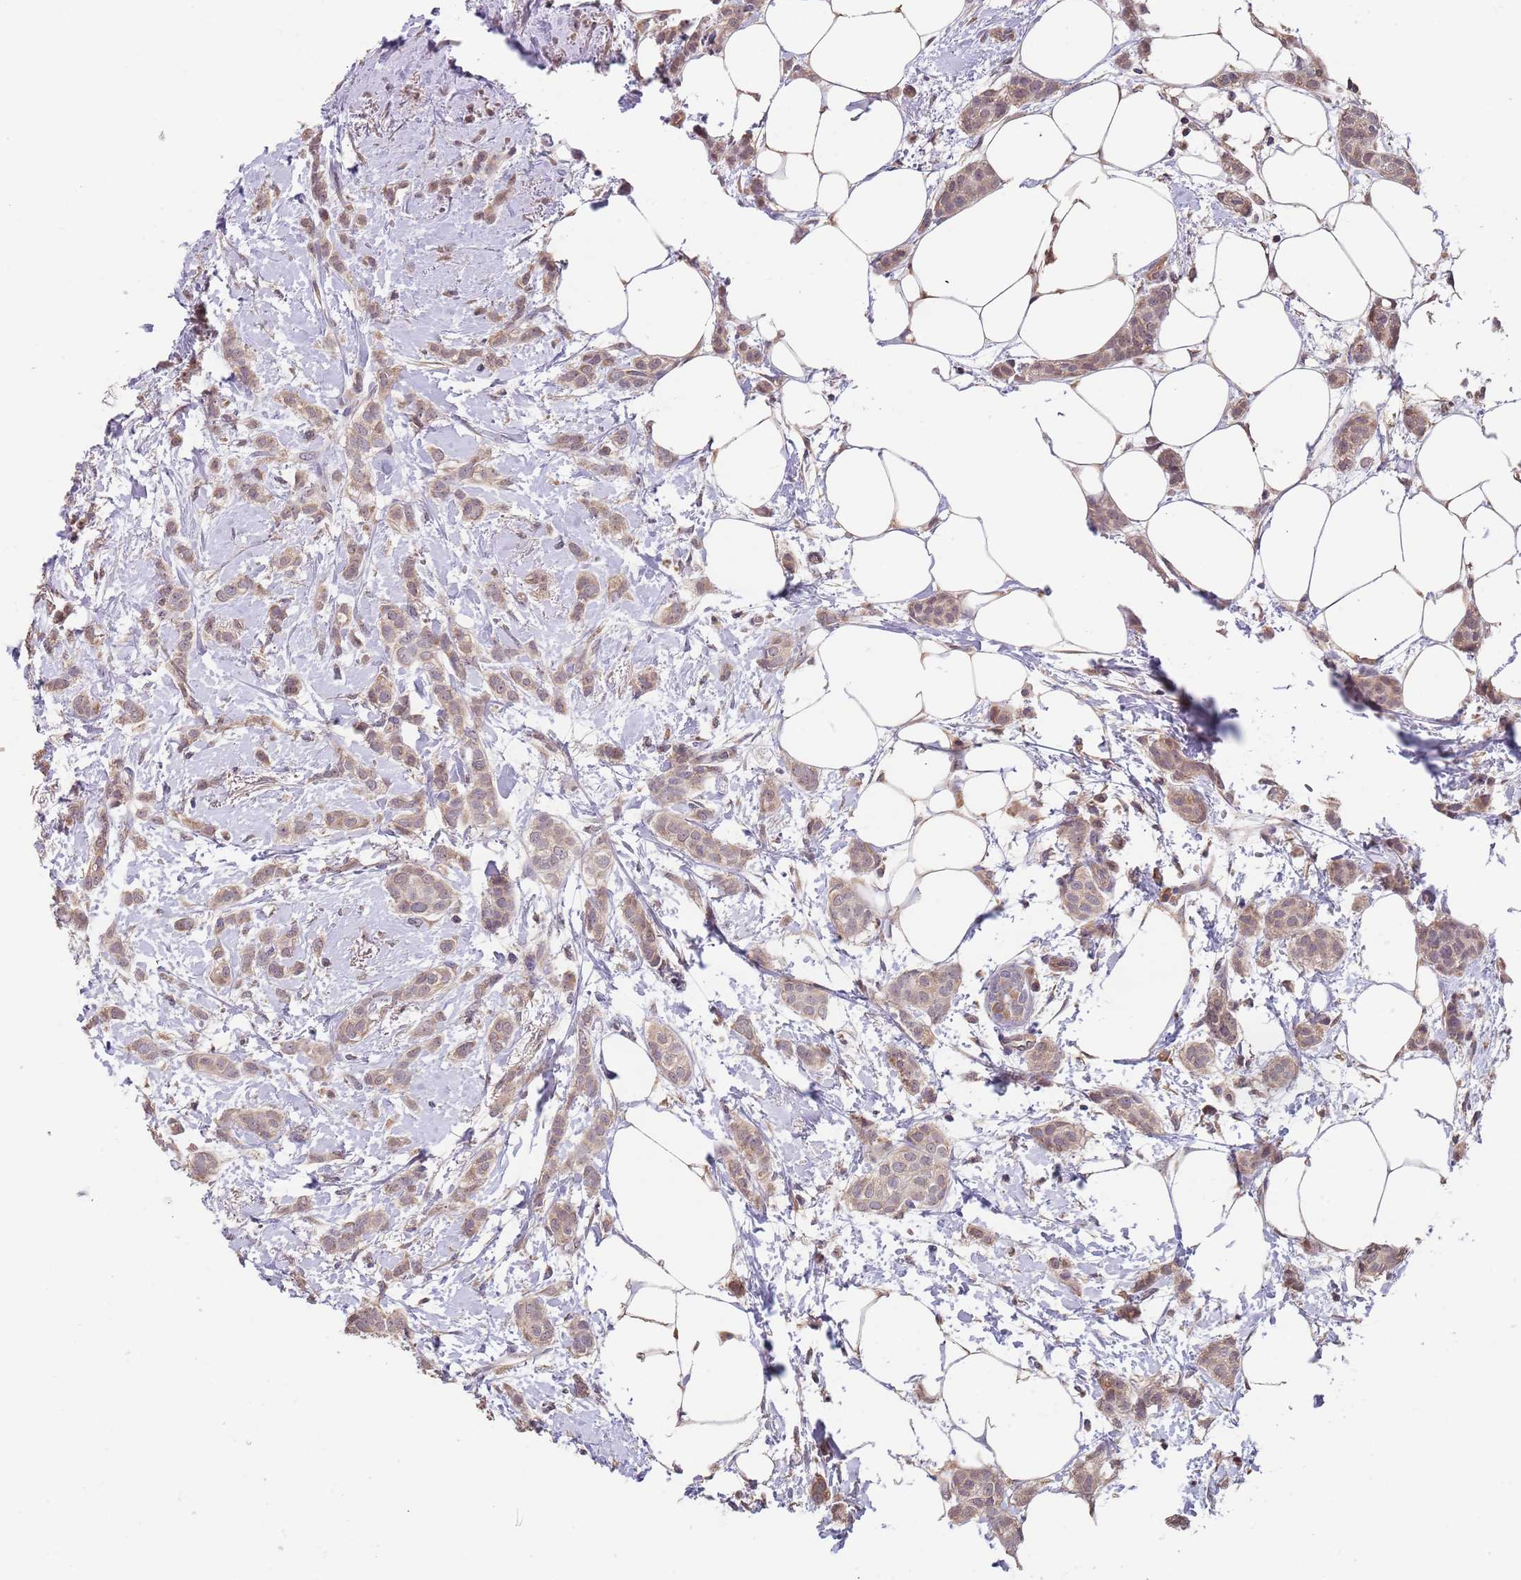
{"staining": {"intensity": "weak", "quantity": ">75%", "location": "cytoplasmic/membranous"}, "tissue": "breast cancer", "cell_type": "Tumor cells", "image_type": "cancer", "snomed": [{"axis": "morphology", "description": "Duct carcinoma"}, {"axis": "topography", "description": "Breast"}], "caption": "Tumor cells display low levels of weak cytoplasmic/membranous expression in about >75% of cells in human breast cancer.", "gene": "TMEM64", "patient": {"sex": "female", "age": 72}}